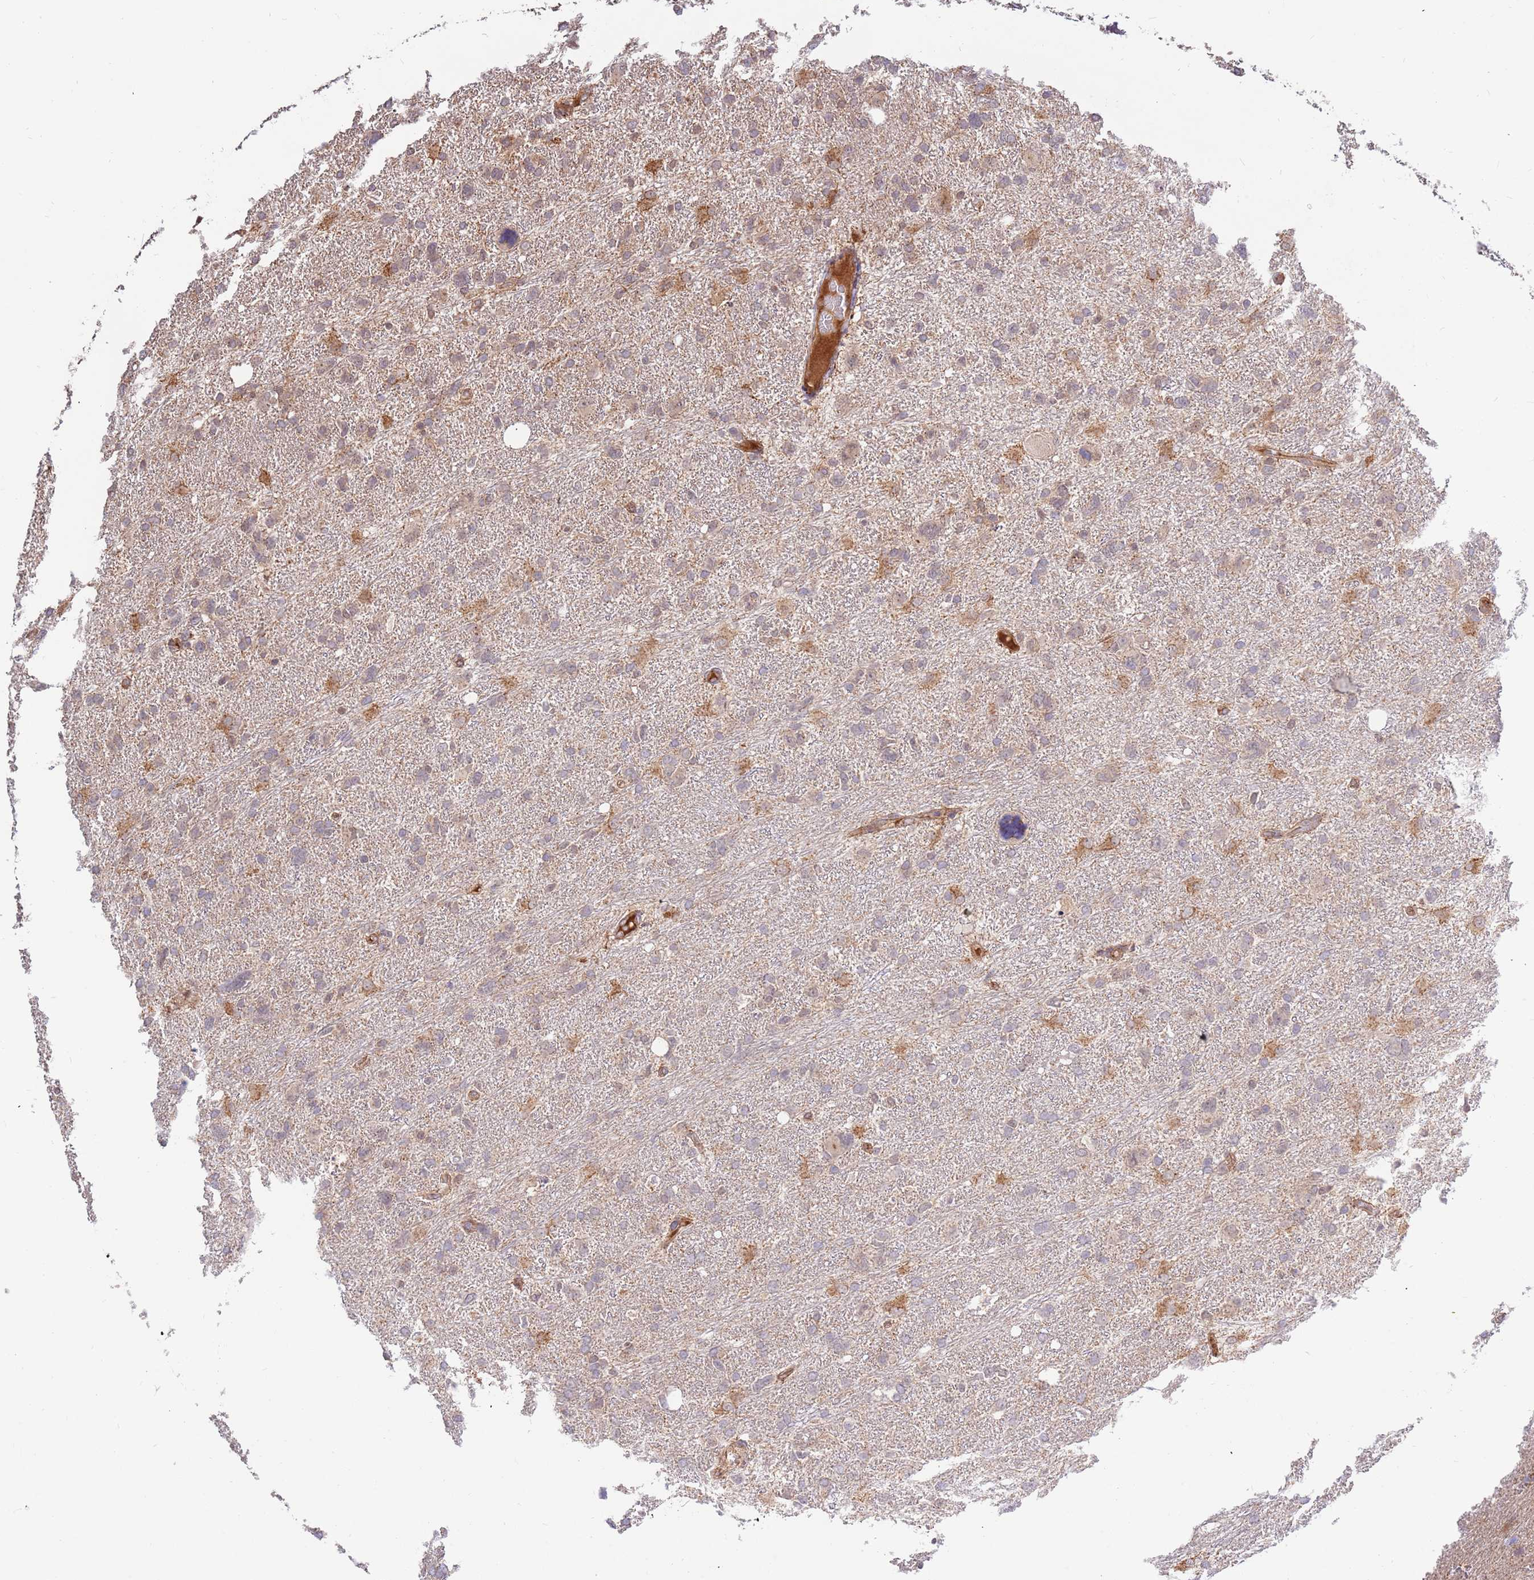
{"staining": {"intensity": "weak", "quantity": "<25%", "location": "cytoplasmic/membranous"}, "tissue": "glioma", "cell_type": "Tumor cells", "image_type": "cancer", "snomed": [{"axis": "morphology", "description": "Glioma, malignant, High grade"}, {"axis": "topography", "description": "Brain"}], "caption": "Histopathology image shows no significant protein expression in tumor cells of glioma. (DAB (3,3'-diaminobenzidine) immunohistochemistry visualized using brightfield microscopy, high magnification).", "gene": "HAUS3", "patient": {"sex": "male", "age": 61}}